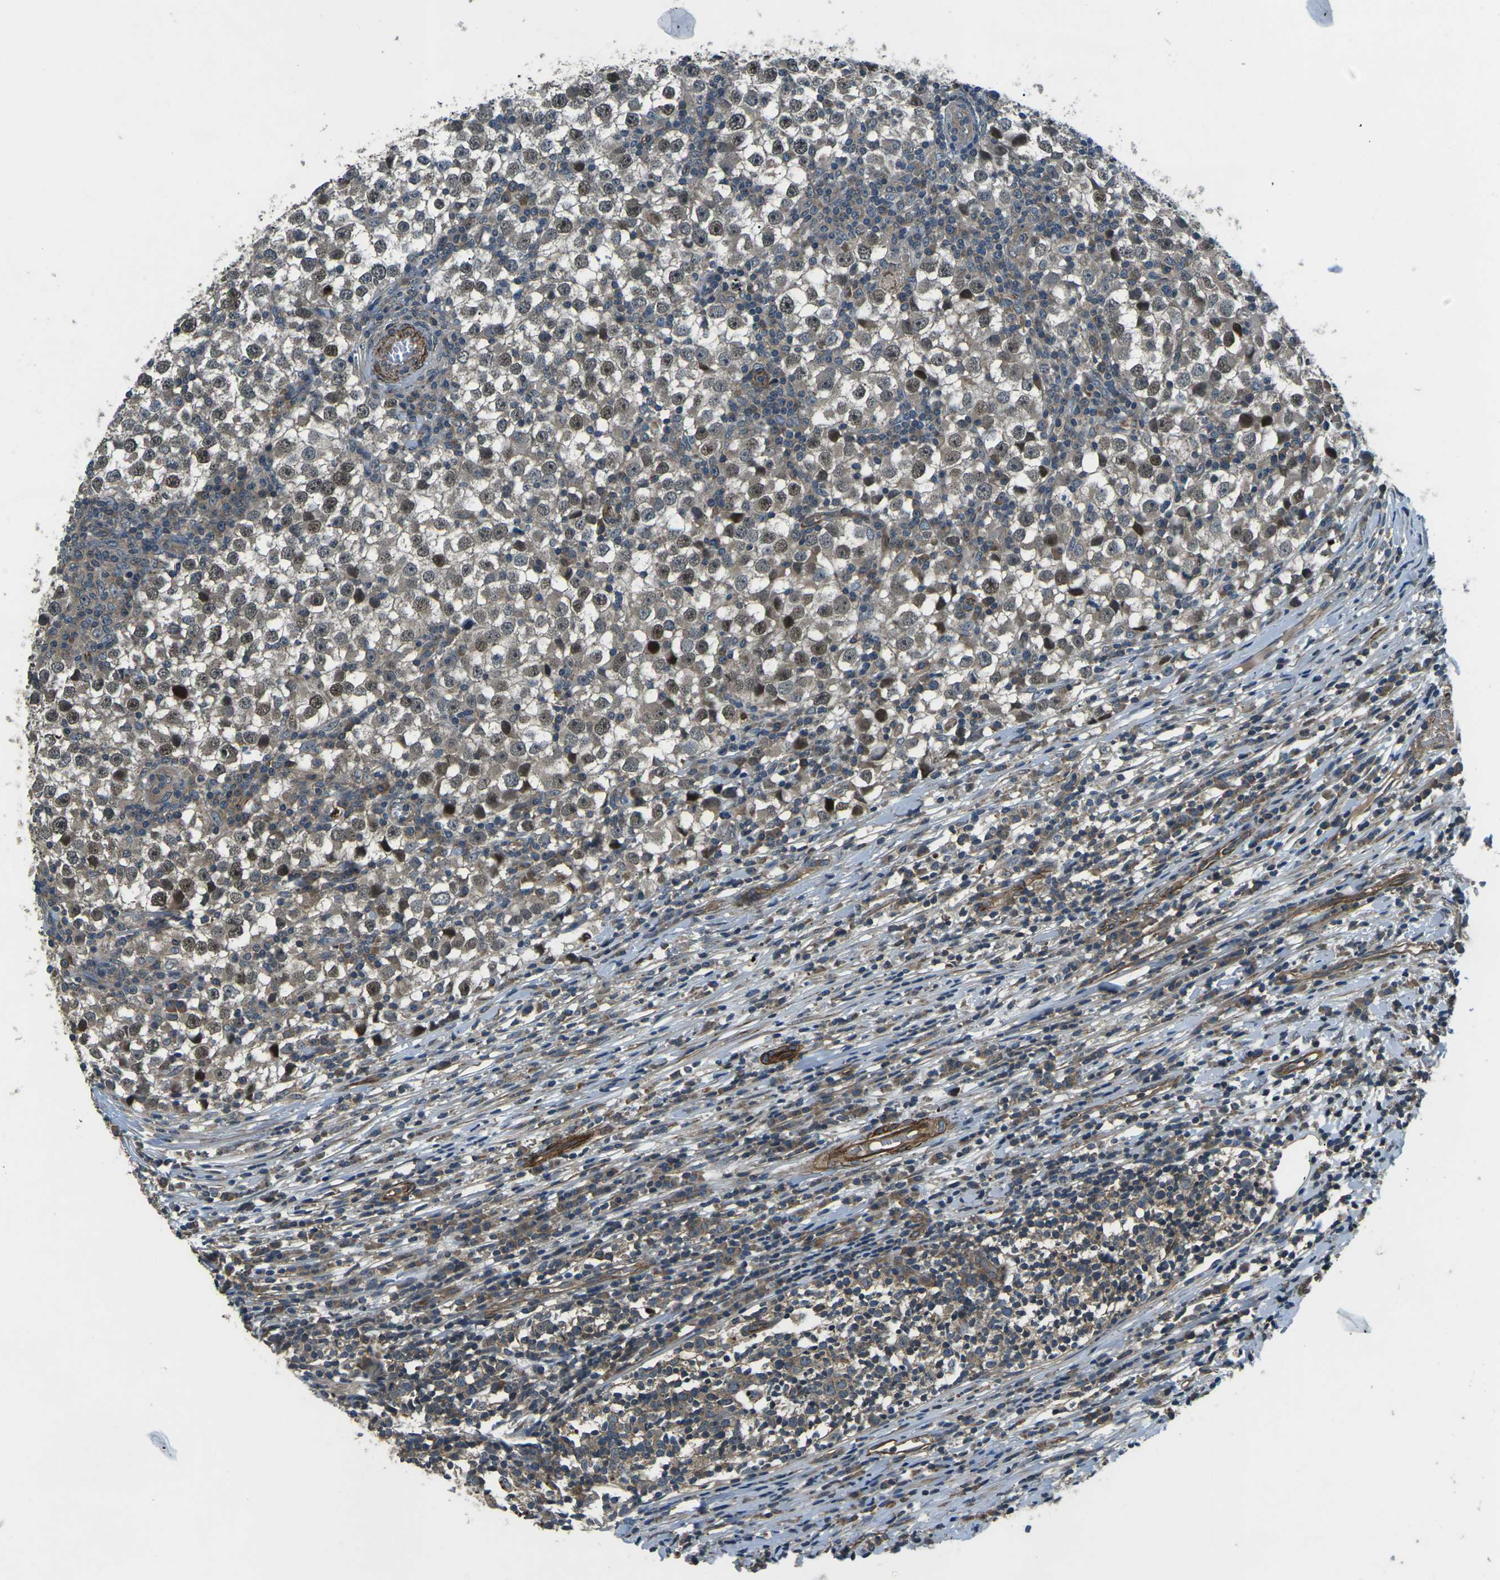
{"staining": {"intensity": "moderate", "quantity": "25%-75%", "location": "cytoplasmic/membranous,nuclear"}, "tissue": "testis cancer", "cell_type": "Tumor cells", "image_type": "cancer", "snomed": [{"axis": "morphology", "description": "Seminoma, NOS"}, {"axis": "topography", "description": "Testis"}], "caption": "Testis seminoma stained for a protein shows moderate cytoplasmic/membranous and nuclear positivity in tumor cells. (DAB (3,3'-diaminobenzidine) IHC with brightfield microscopy, high magnification).", "gene": "AFAP1", "patient": {"sex": "male", "age": 65}}